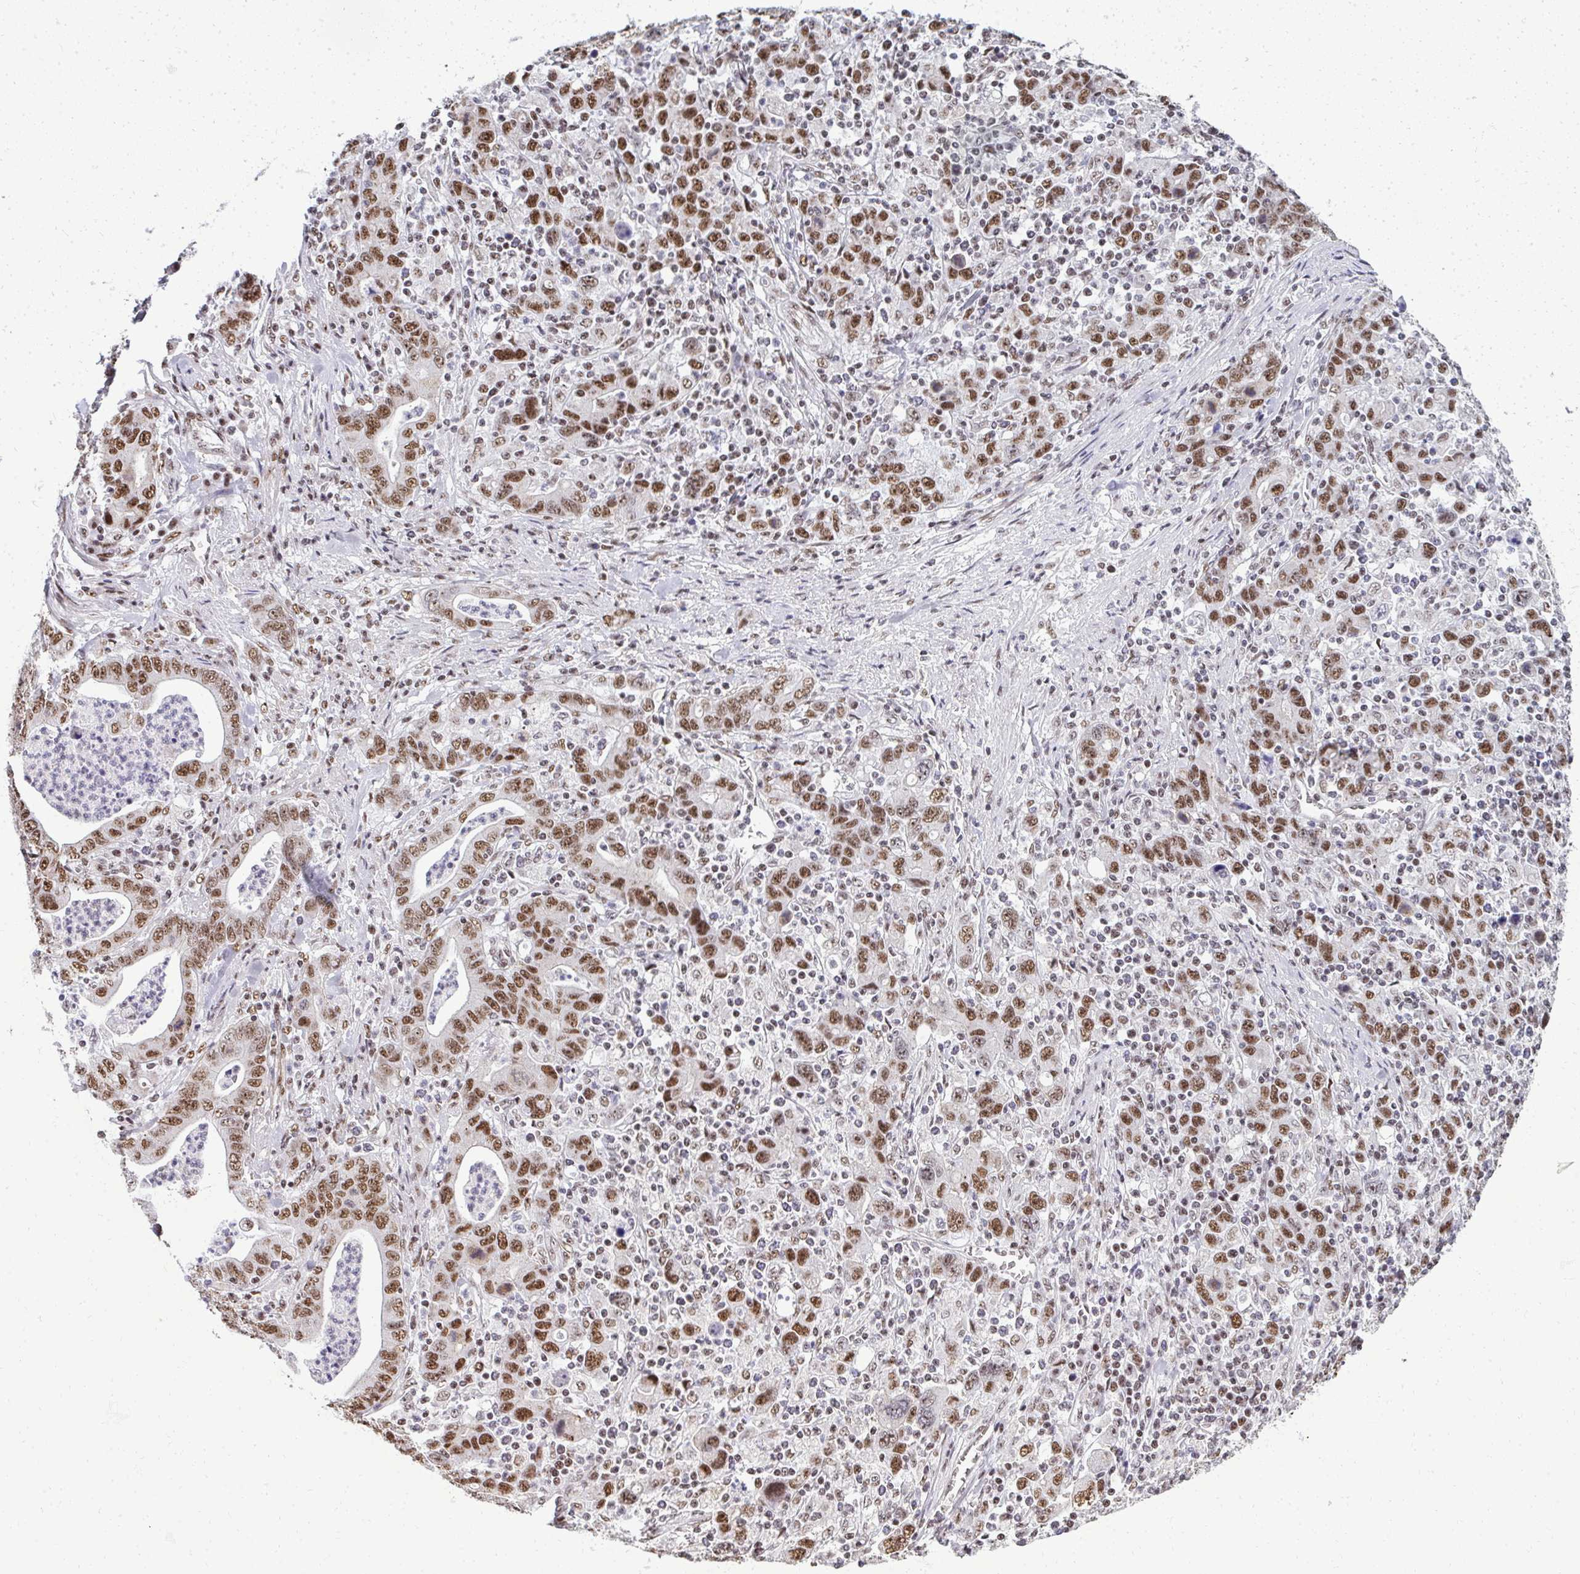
{"staining": {"intensity": "moderate", "quantity": ">75%", "location": "nuclear"}, "tissue": "stomach cancer", "cell_type": "Tumor cells", "image_type": "cancer", "snomed": [{"axis": "morphology", "description": "Adenocarcinoma, NOS"}, {"axis": "topography", "description": "Stomach, upper"}], "caption": "Immunohistochemistry (IHC) micrograph of neoplastic tissue: stomach cancer (adenocarcinoma) stained using immunohistochemistry reveals medium levels of moderate protein expression localized specifically in the nuclear of tumor cells, appearing as a nuclear brown color.", "gene": "SIRT7", "patient": {"sex": "male", "age": 69}}